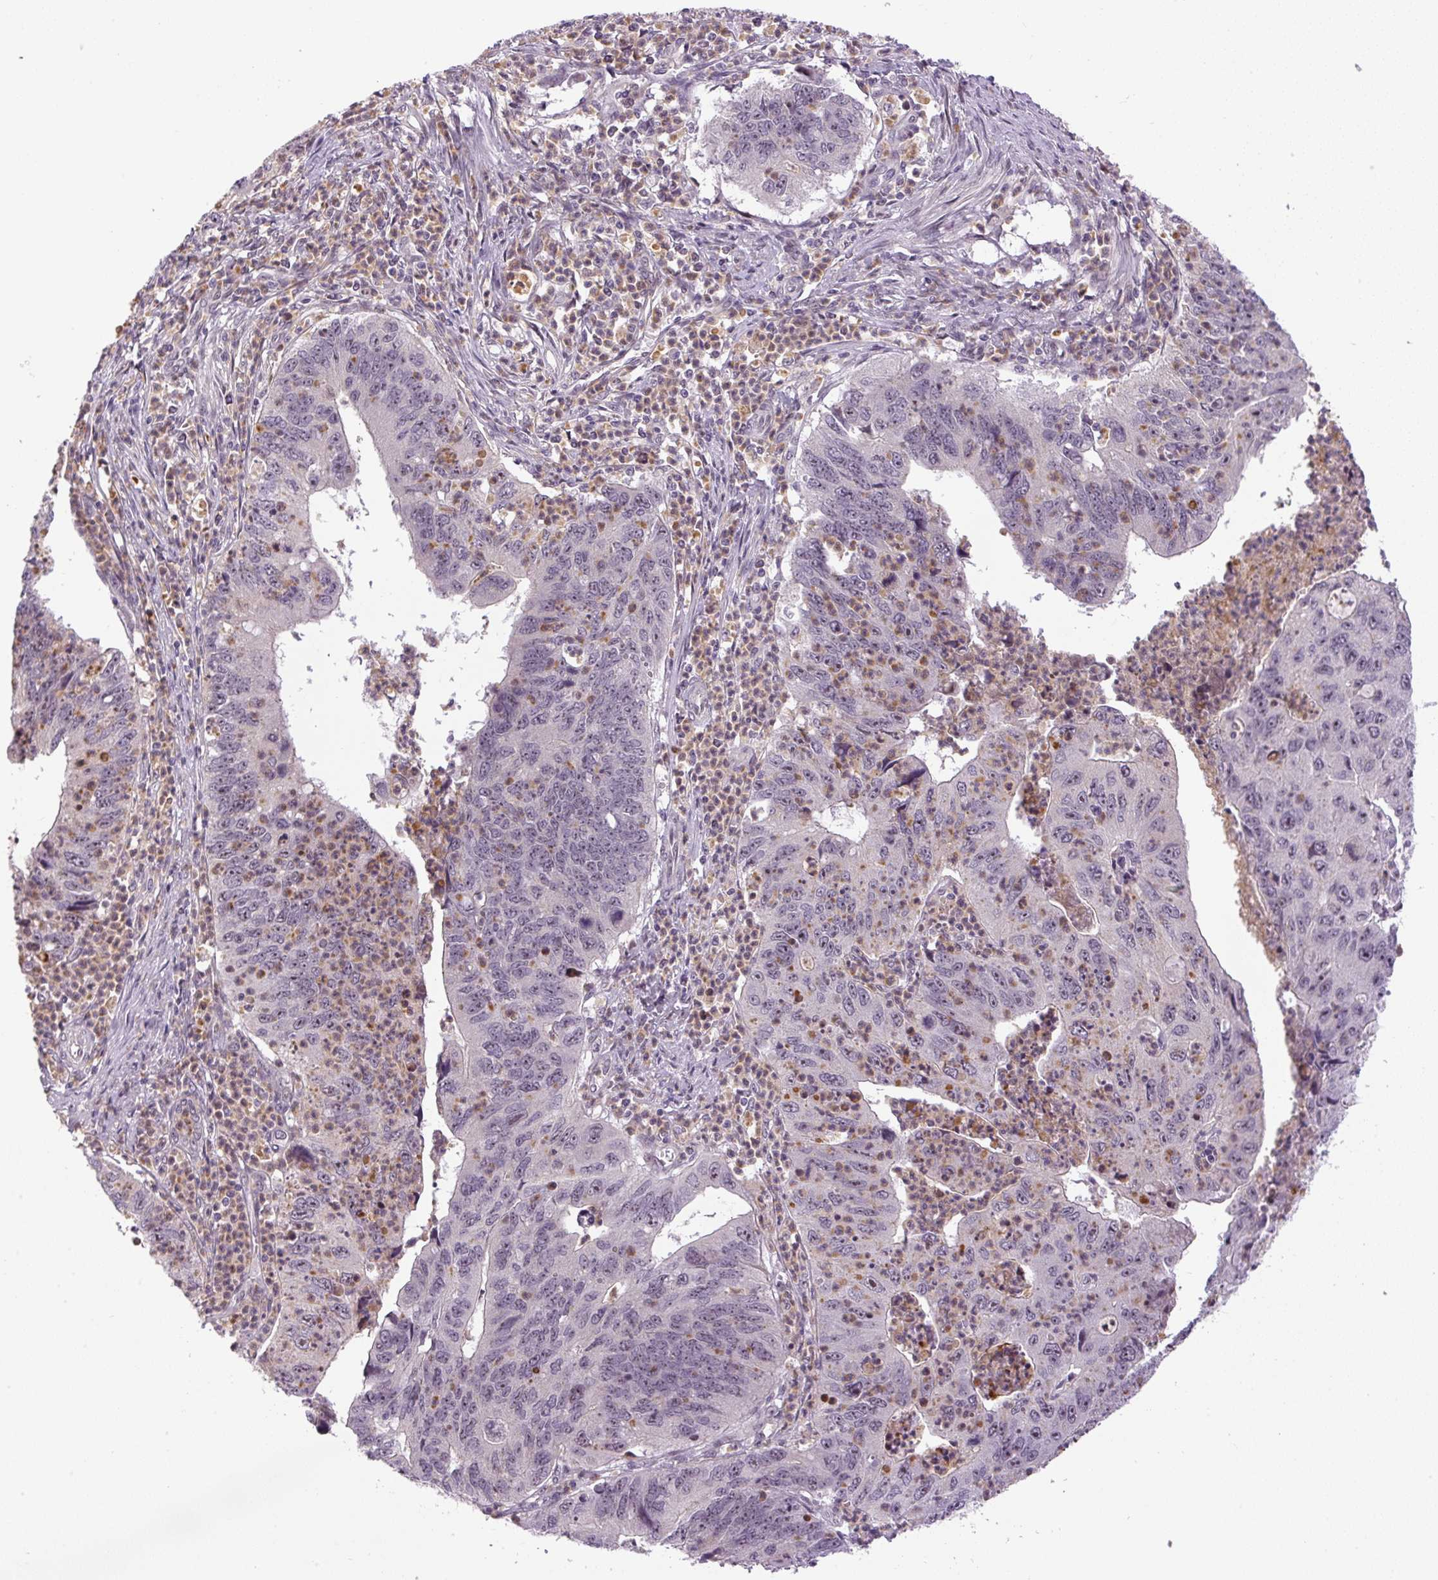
{"staining": {"intensity": "negative", "quantity": "none", "location": "none"}, "tissue": "stomach cancer", "cell_type": "Tumor cells", "image_type": "cancer", "snomed": [{"axis": "morphology", "description": "Adenocarcinoma, NOS"}, {"axis": "topography", "description": "Stomach"}], "caption": "An image of human adenocarcinoma (stomach) is negative for staining in tumor cells. Nuclei are stained in blue.", "gene": "SGF29", "patient": {"sex": "male", "age": 59}}